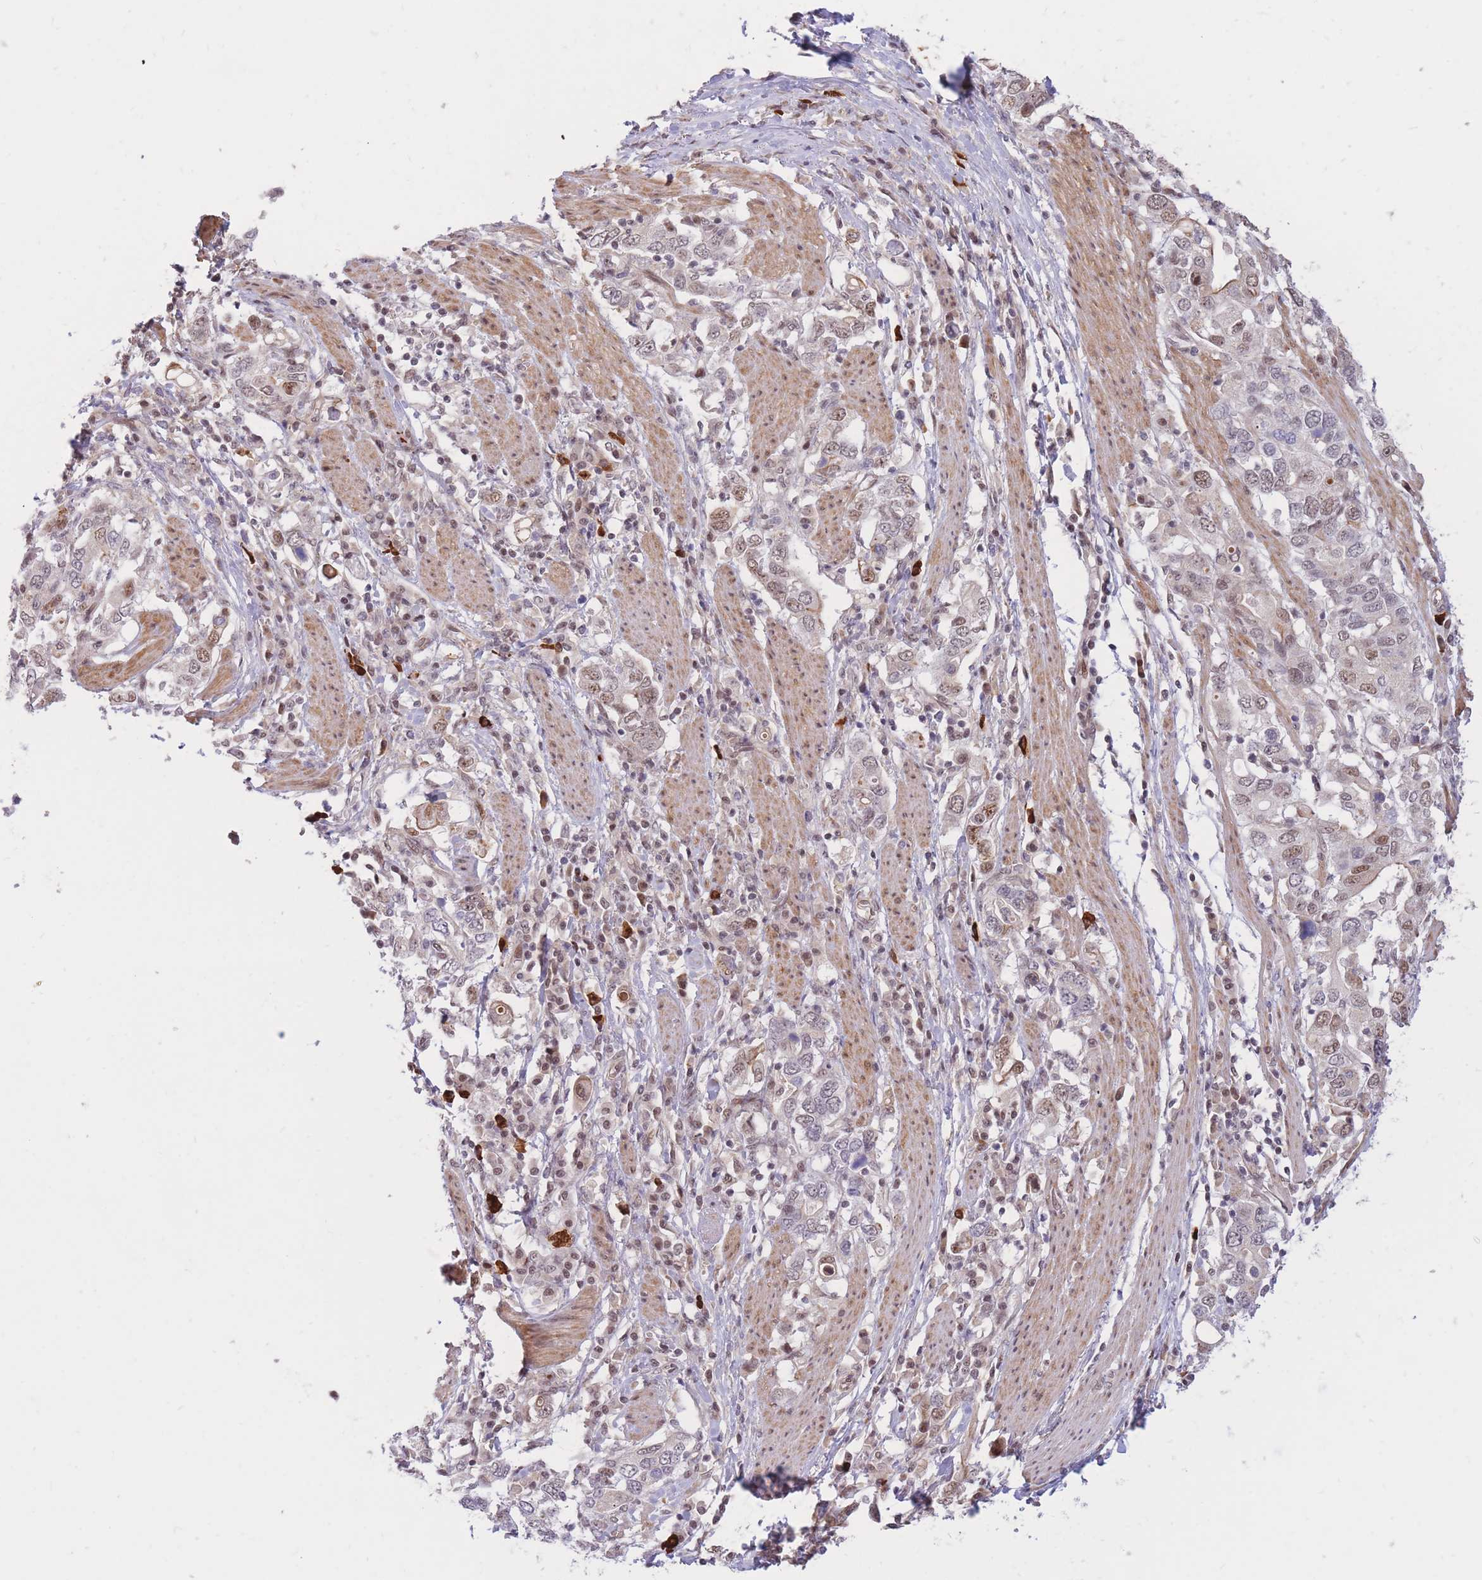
{"staining": {"intensity": "moderate", "quantity": "25%-75%", "location": "nuclear"}, "tissue": "stomach cancer", "cell_type": "Tumor cells", "image_type": "cancer", "snomed": [{"axis": "morphology", "description": "Adenocarcinoma, NOS"}, {"axis": "topography", "description": "Stomach, upper"}, {"axis": "topography", "description": "Stomach"}], "caption": "High-magnification brightfield microscopy of stomach adenocarcinoma stained with DAB (brown) and counterstained with hematoxylin (blue). tumor cells exhibit moderate nuclear staining is seen in about25%-75% of cells. The staining was performed using DAB to visualize the protein expression in brown, while the nuclei were stained in blue with hematoxylin (Magnification: 20x).", "gene": "ERICH6B", "patient": {"sex": "male", "age": 62}}